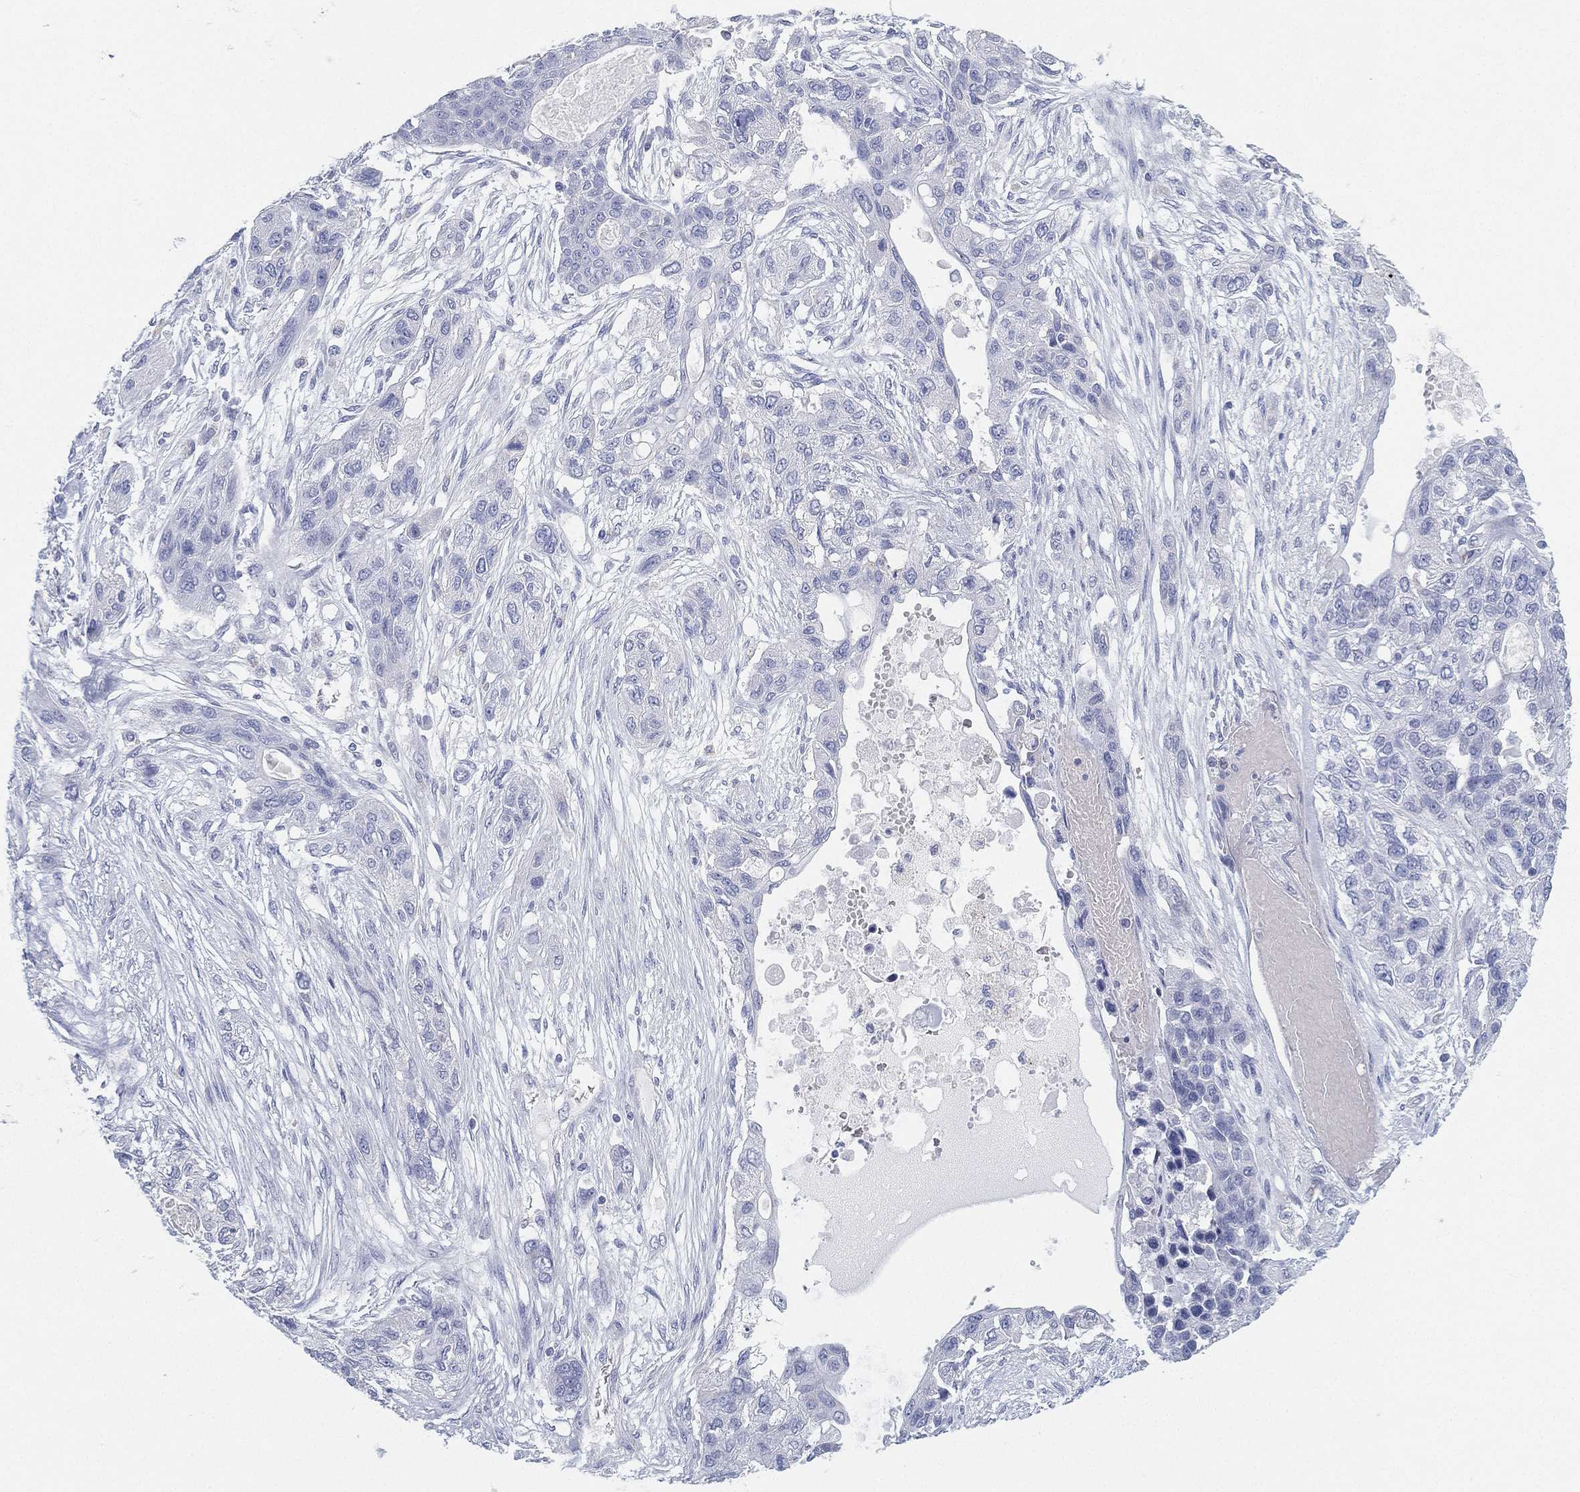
{"staining": {"intensity": "negative", "quantity": "none", "location": "none"}, "tissue": "lung cancer", "cell_type": "Tumor cells", "image_type": "cancer", "snomed": [{"axis": "morphology", "description": "Squamous cell carcinoma, NOS"}, {"axis": "topography", "description": "Lung"}], "caption": "This is an IHC micrograph of human squamous cell carcinoma (lung). There is no staining in tumor cells.", "gene": "GPR61", "patient": {"sex": "female", "age": 70}}